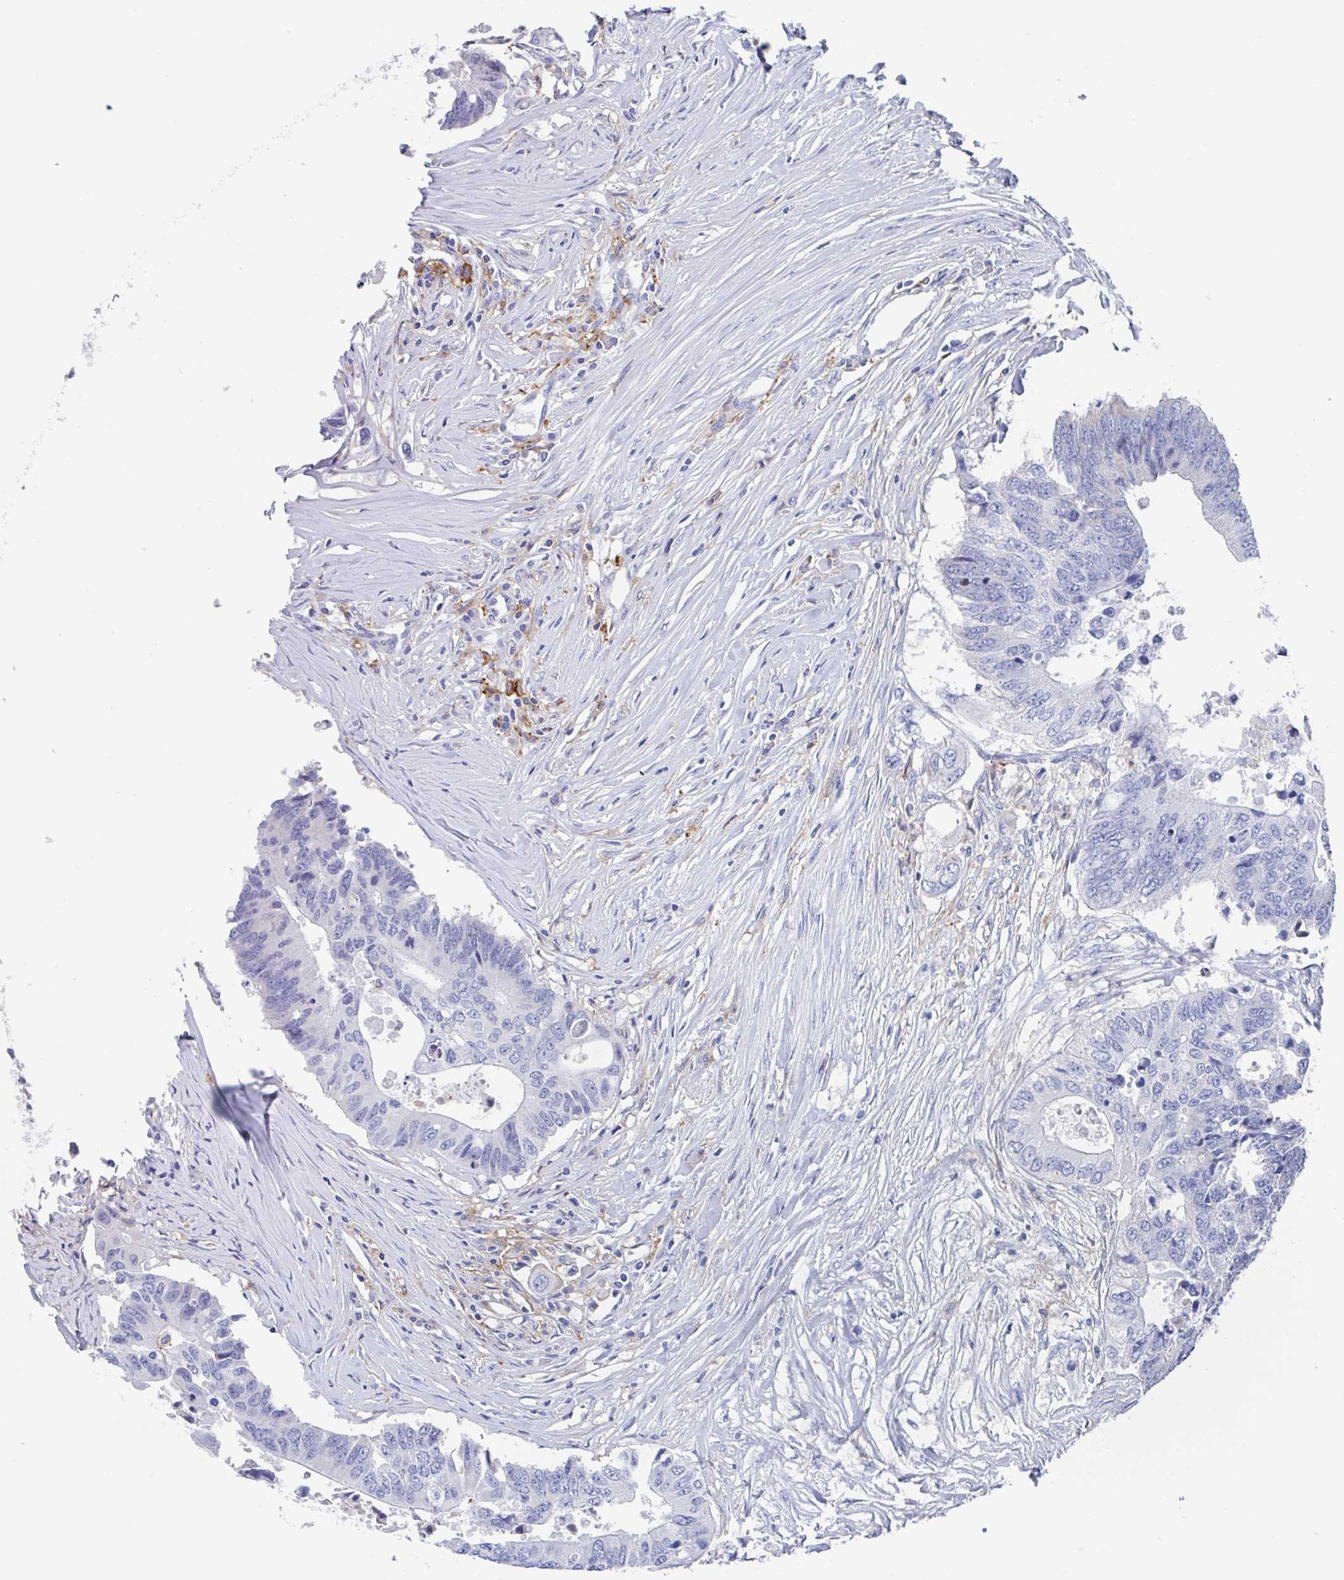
{"staining": {"intensity": "negative", "quantity": "none", "location": "none"}, "tissue": "colorectal cancer", "cell_type": "Tumor cells", "image_type": "cancer", "snomed": [{"axis": "morphology", "description": "Adenocarcinoma, NOS"}, {"axis": "topography", "description": "Colon"}], "caption": "This histopathology image is of adenocarcinoma (colorectal) stained with IHC to label a protein in brown with the nuclei are counter-stained blue. There is no staining in tumor cells.", "gene": "FCGR3A", "patient": {"sex": "male", "age": 71}}